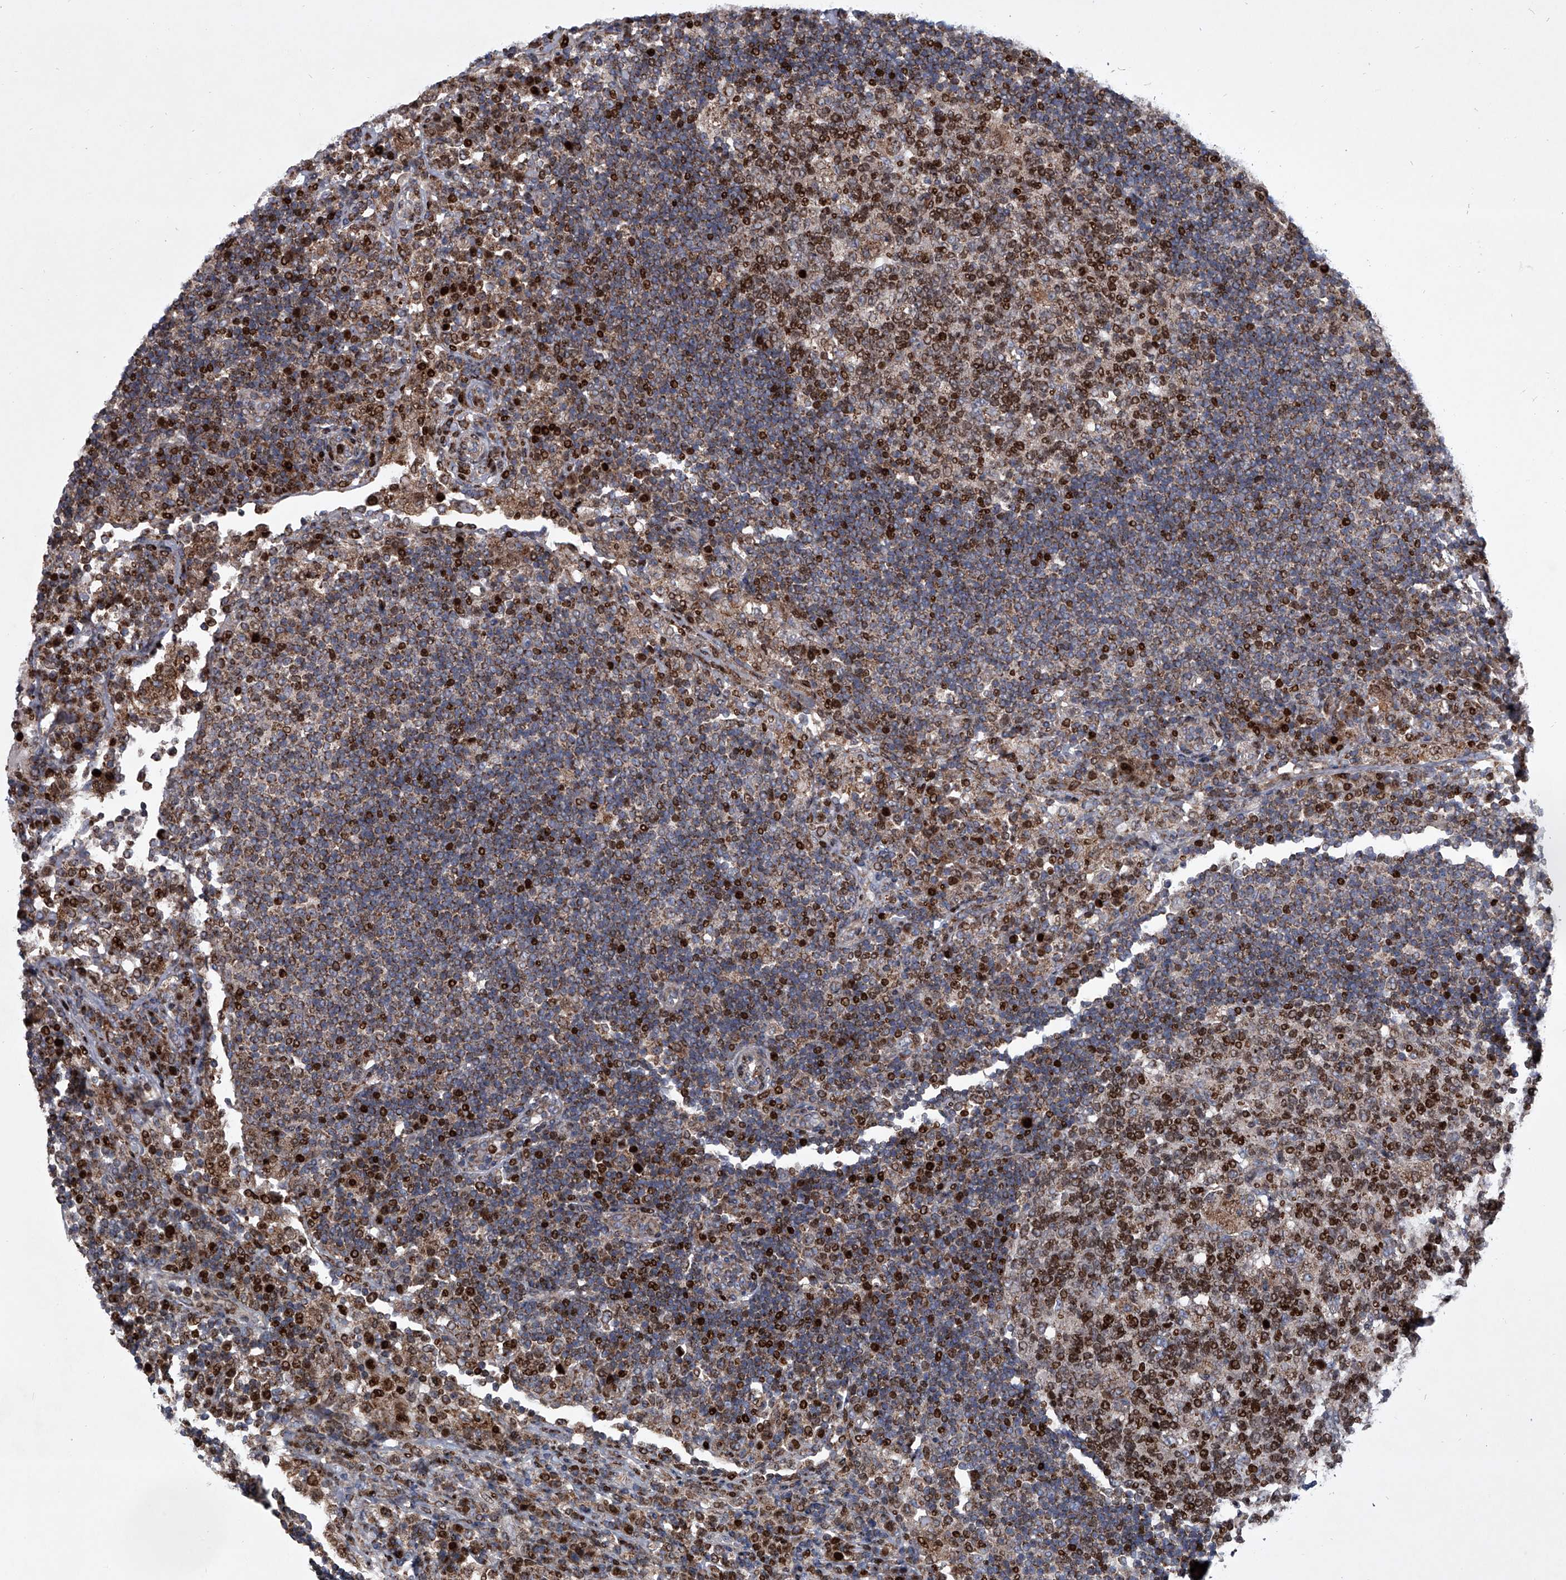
{"staining": {"intensity": "moderate", "quantity": ">75%", "location": "nuclear"}, "tissue": "lymph node", "cell_type": "Germinal center cells", "image_type": "normal", "snomed": [{"axis": "morphology", "description": "Normal tissue, NOS"}, {"axis": "topography", "description": "Lymph node"}], "caption": "Moderate nuclear staining for a protein is identified in approximately >75% of germinal center cells of unremarkable lymph node using IHC.", "gene": "STRADA", "patient": {"sex": "female", "age": 53}}